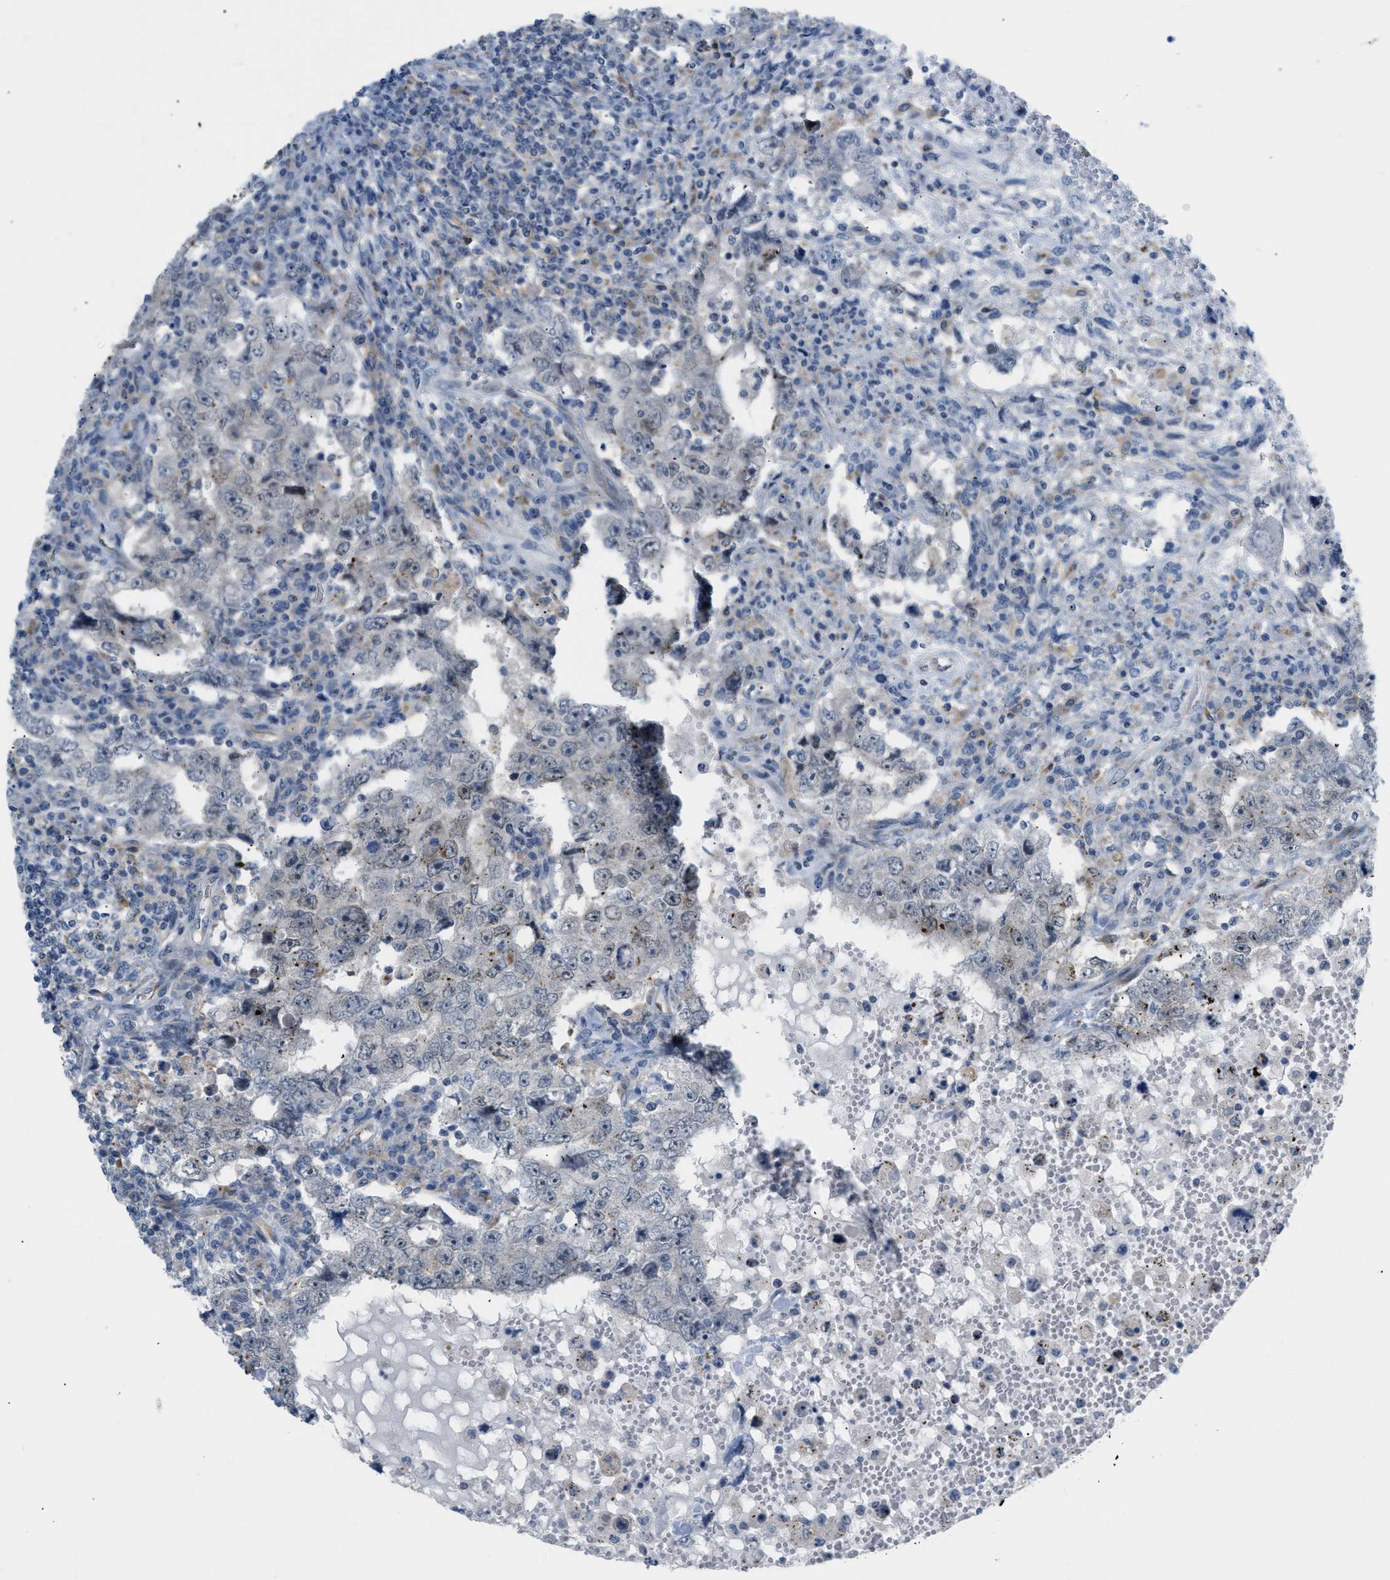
{"staining": {"intensity": "moderate", "quantity": "<25%", "location": "cytoplasmic/membranous"}, "tissue": "testis cancer", "cell_type": "Tumor cells", "image_type": "cancer", "snomed": [{"axis": "morphology", "description": "Carcinoma, Embryonal, NOS"}, {"axis": "topography", "description": "Testis"}], "caption": "An IHC micrograph of tumor tissue is shown. Protein staining in brown highlights moderate cytoplasmic/membranous positivity in testis cancer (embryonal carcinoma) within tumor cells. (DAB (3,3'-diaminobenzidine) = brown stain, brightfield microscopy at high magnification).", "gene": "ZNF408", "patient": {"sex": "male", "age": 26}}